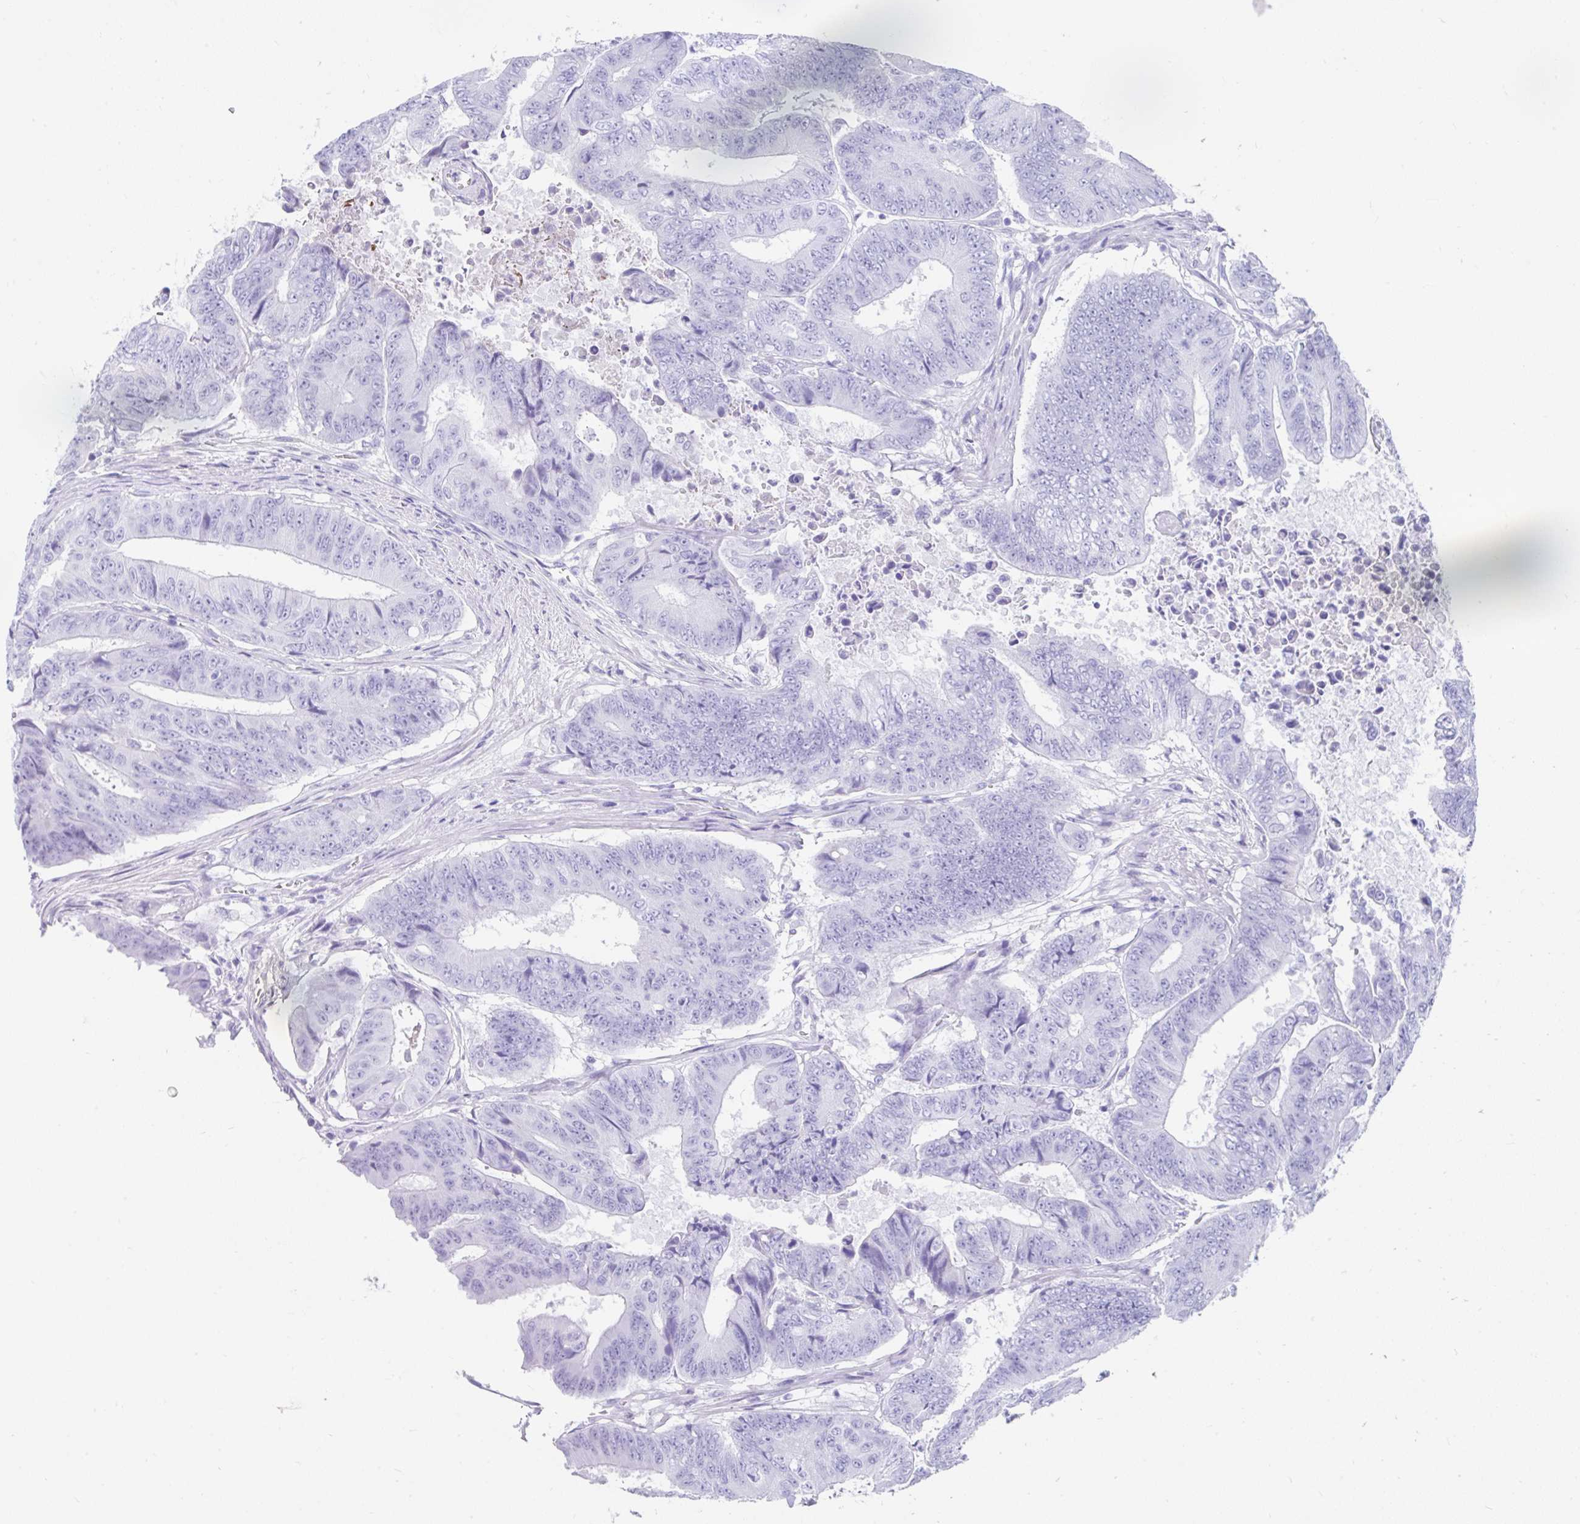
{"staining": {"intensity": "negative", "quantity": "none", "location": "none"}, "tissue": "colorectal cancer", "cell_type": "Tumor cells", "image_type": "cancer", "snomed": [{"axis": "morphology", "description": "Adenocarcinoma, NOS"}, {"axis": "topography", "description": "Colon"}], "caption": "Tumor cells show no significant positivity in colorectal adenocarcinoma.", "gene": "FAM107A", "patient": {"sex": "female", "age": 48}}